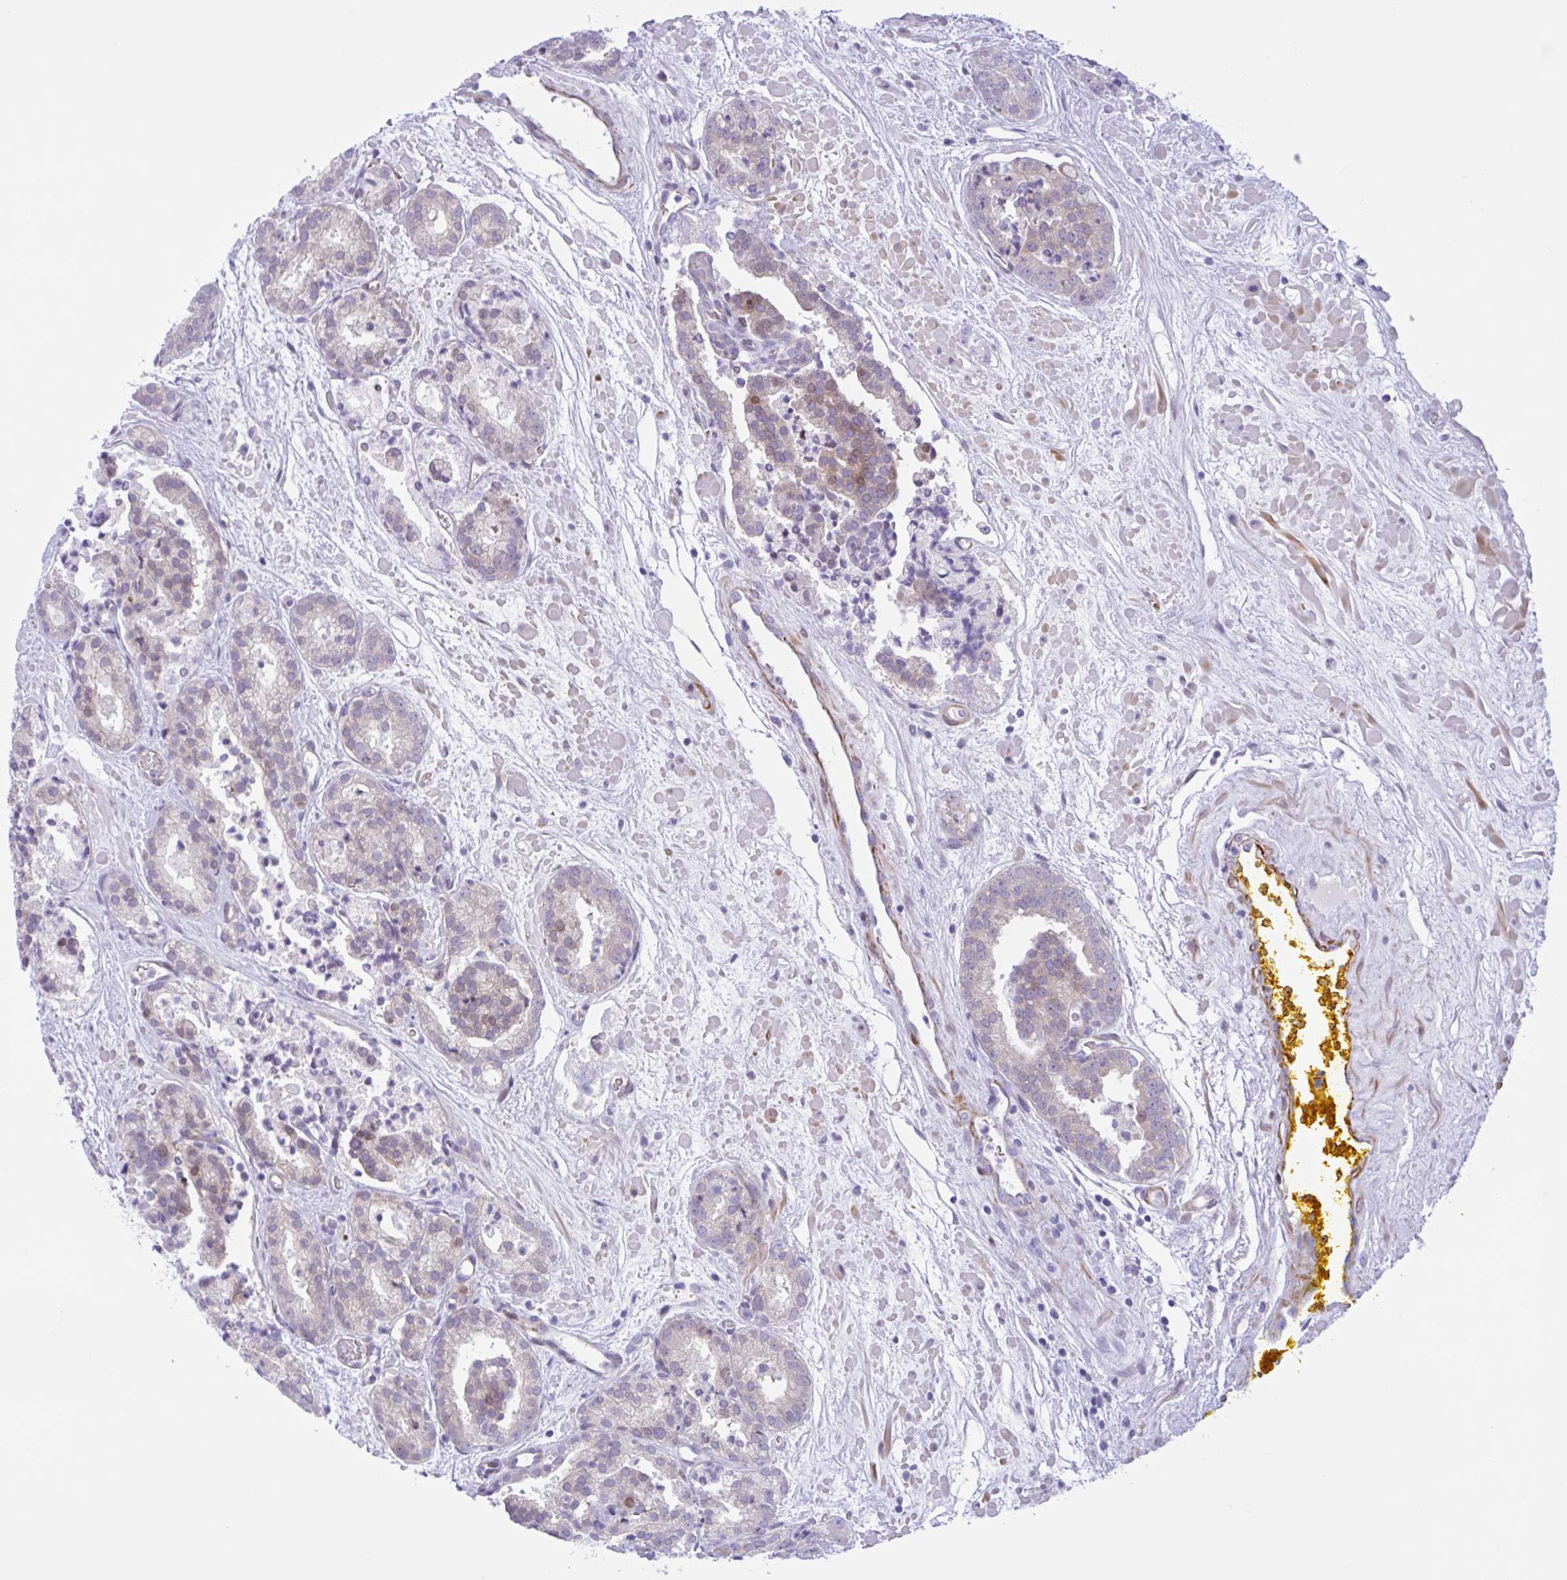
{"staining": {"intensity": "weak", "quantity": "<25%", "location": "cytoplasmic/membranous,nuclear"}, "tissue": "prostate cancer", "cell_type": "Tumor cells", "image_type": "cancer", "snomed": [{"axis": "morphology", "description": "Adenocarcinoma, High grade"}, {"axis": "topography", "description": "Prostate"}], "caption": "Image shows no protein positivity in tumor cells of adenocarcinoma (high-grade) (prostate) tissue.", "gene": "AHCYL2", "patient": {"sex": "male", "age": 66}}